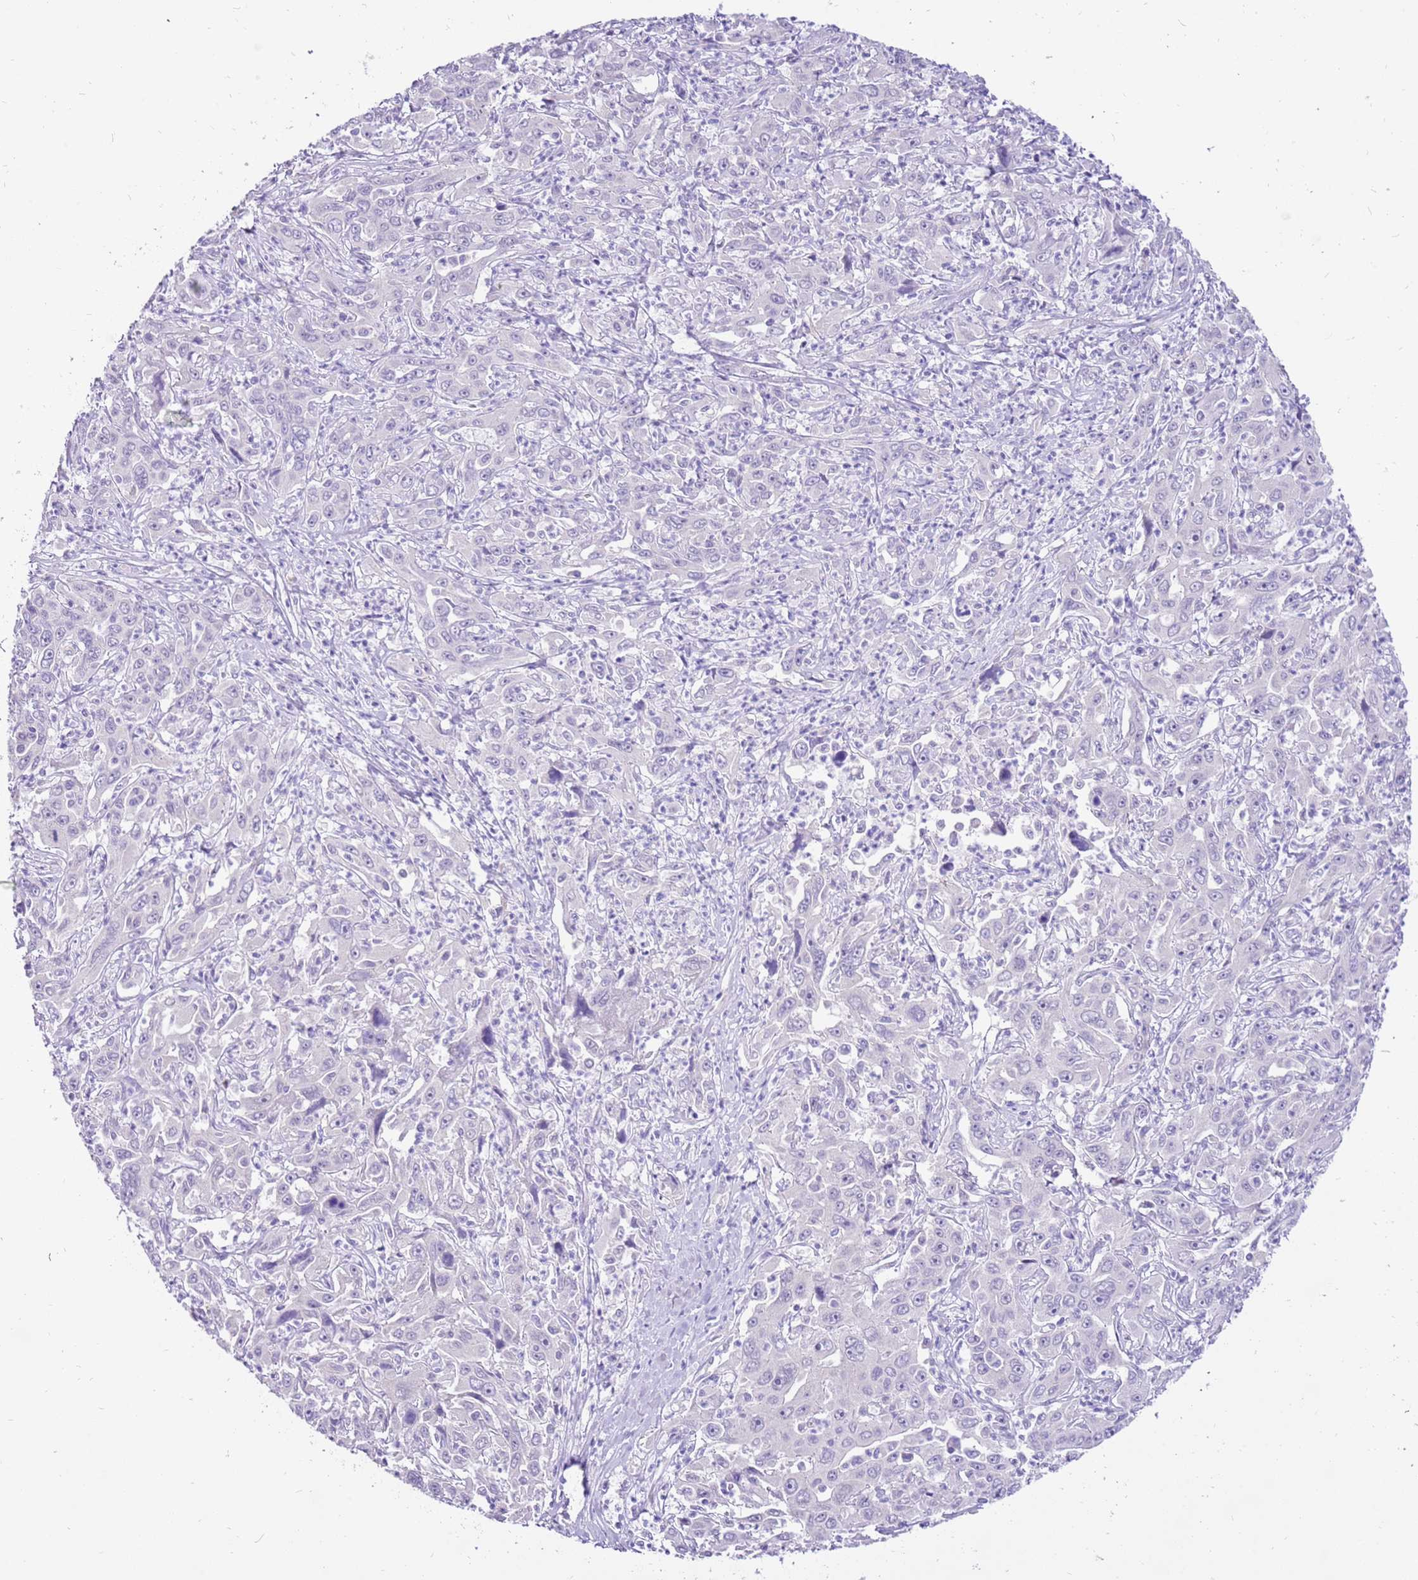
{"staining": {"intensity": "negative", "quantity": "none", "location": "none"}, "tissue": "liver cancer", "cell_type": "Tumor cells", "image_type": "cancer", "snomed": [{"axis": "morphology", "description": "Carcinoma, Hepatocellular, NOS"}, {"axis": "topography", "description": "Liver"}], "caption": "The micrograph exhibits no staining of tumor cells in liver cancer (hepatocellular carcinoma).", "gene": "R3HDM4", "patient": {"sex": "male", "age": 63}}